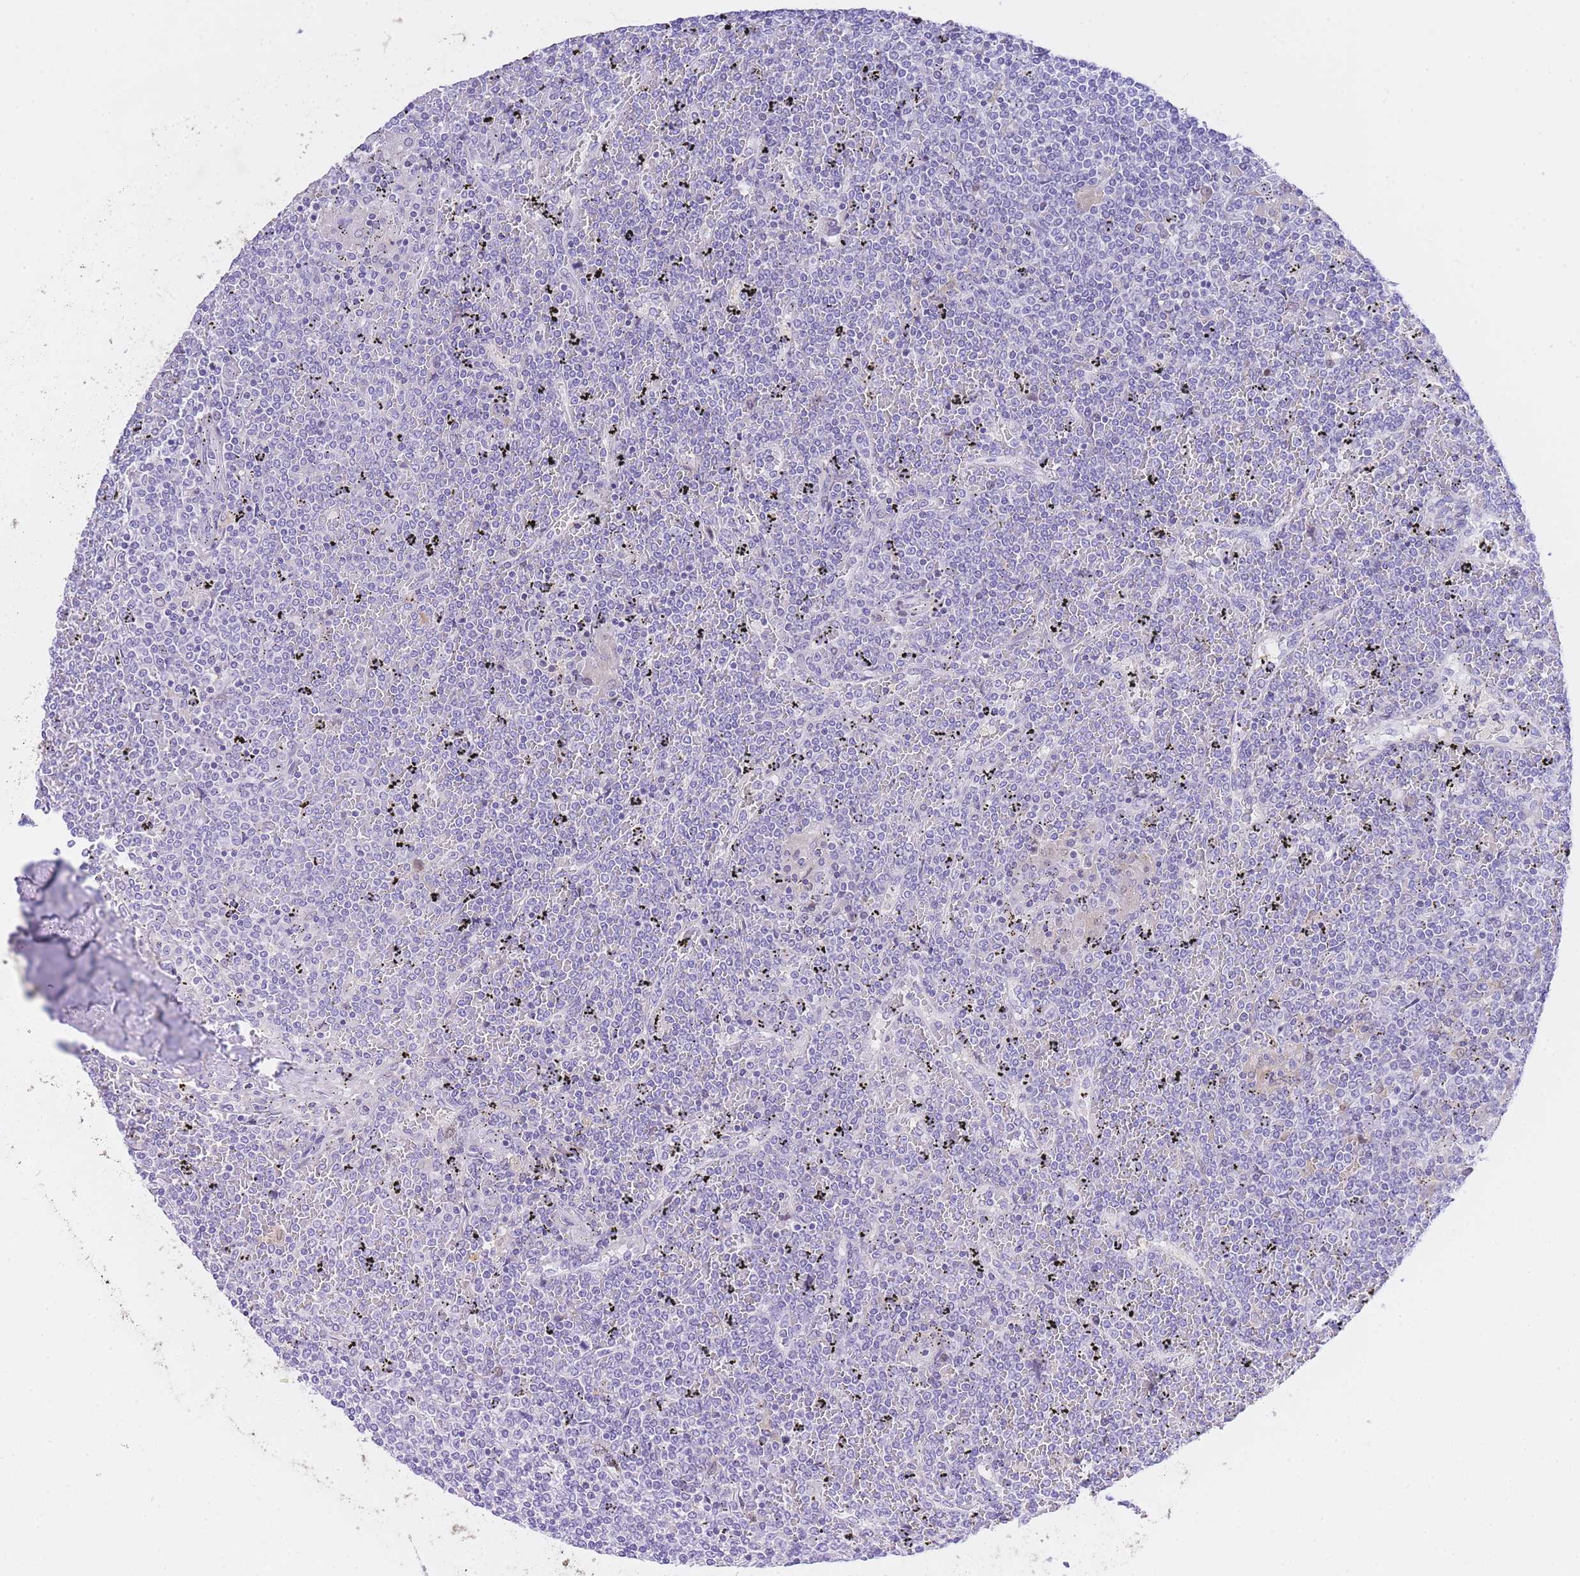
{"staining": {"intensity": "negative", "quantity": "none", "location": "none"}, "tissue": "lymphoma", "cell_type": "Tumor cells", "image_type": "cancer", "snomed": [{"axis": "morphology", "description": "Malignant lymphoma, non-Hodgkin's type, Low grade"}, {"axis": "topography", "description": "Spleen"}], "caption": "IHC histopathology image of low-grade malignant lymphoma, non-Hodgkin's type stained for a protein (brown), which demonstrates no staining in tumor cells.", "gene": "TIFAB", "patient": {"sex": "female", "age": 19}}